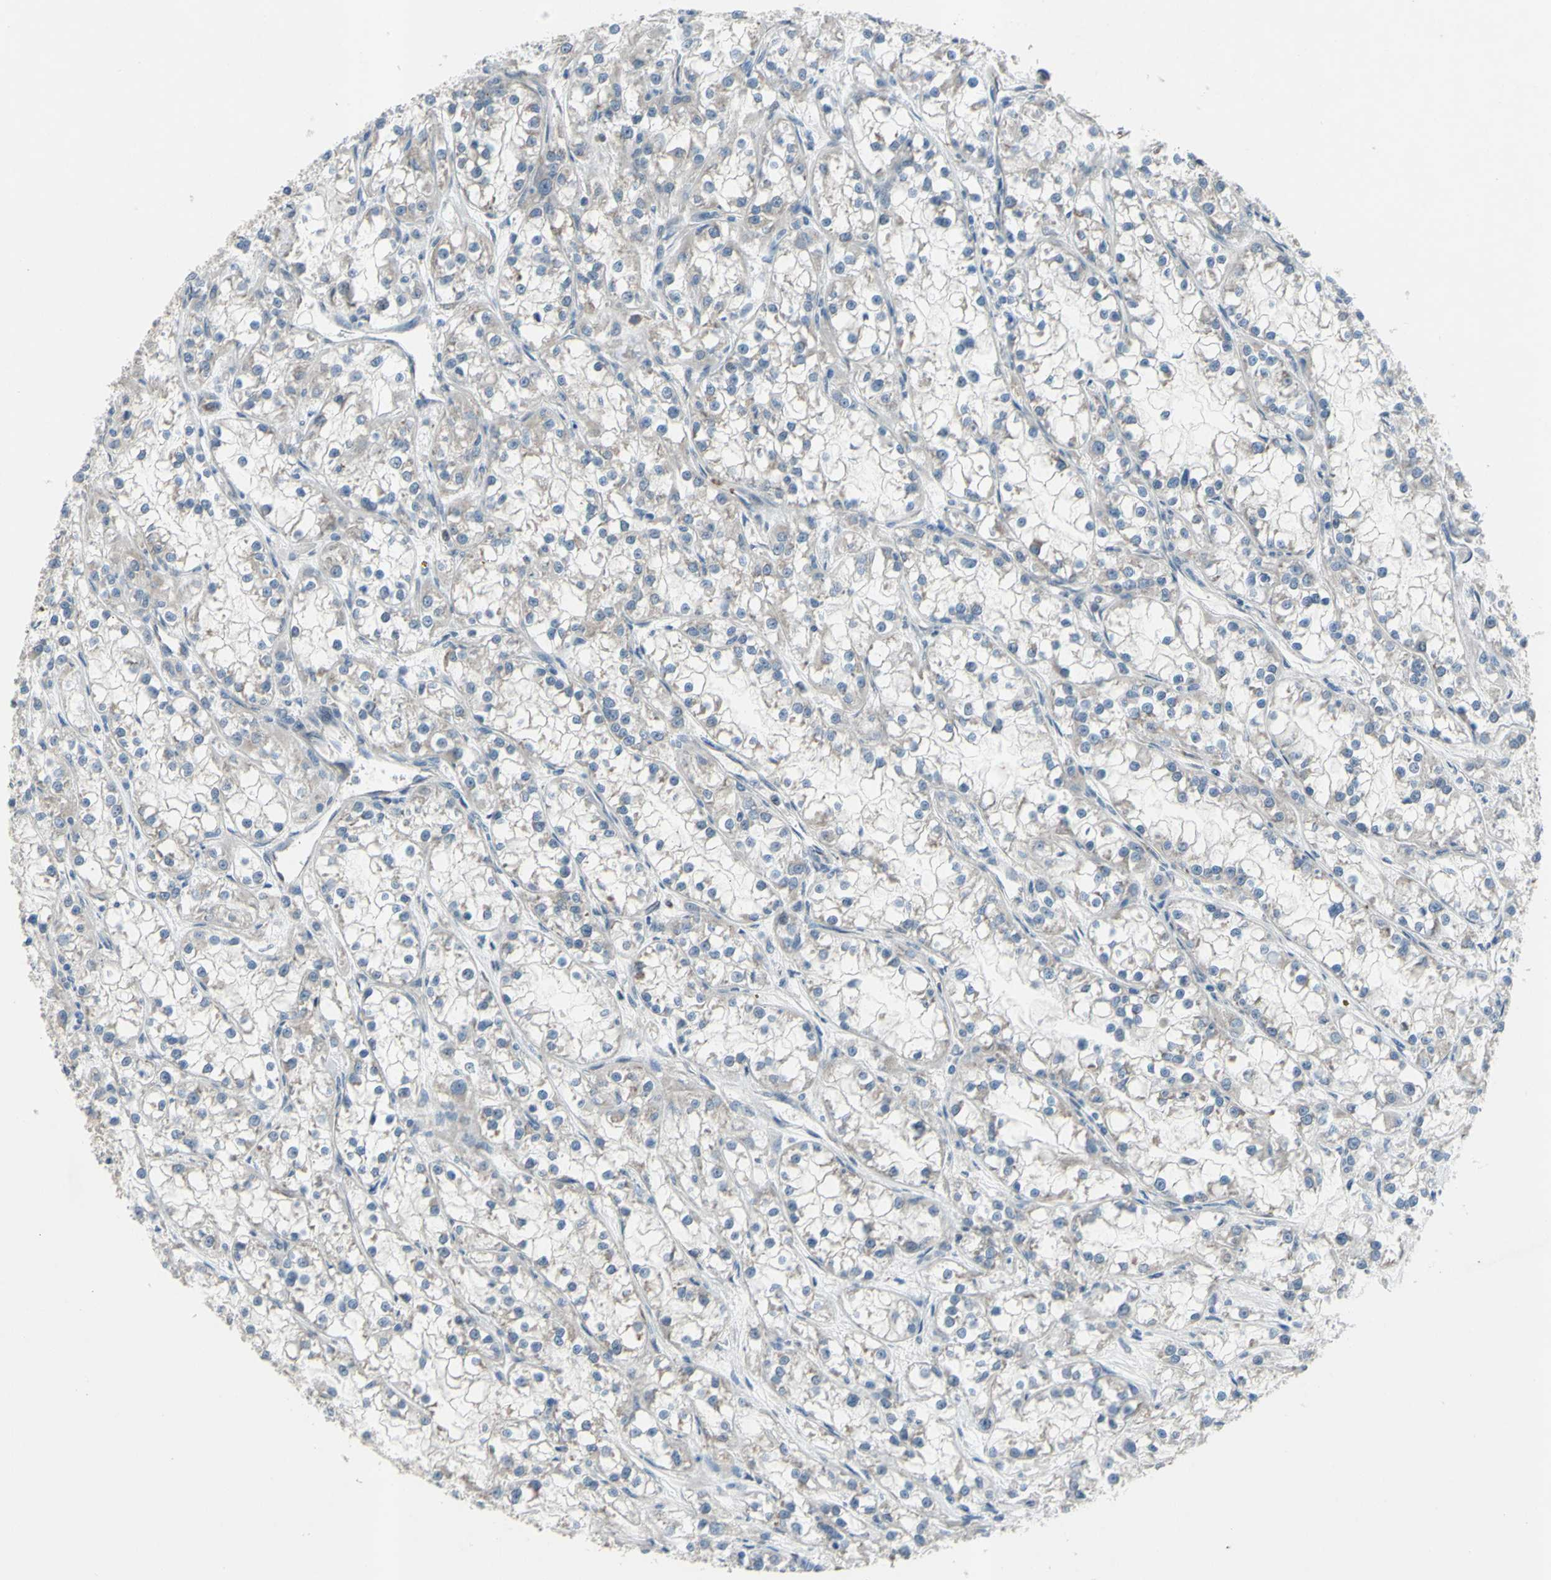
{"staining": {"intensity": "weak", "quantity": ">75%", "location": "cytoplasmic/membranous"}, "tissue": "renal cancer", "cell_type": "Tumor cells", "image_type": "cancer", "snomed": [{"axis": "morphology", "description": "Adenocarcinoma, NOS"}, {"axis": "topography", "description": "Kidney"}], "caption": "Tumor cells demonstrate weak cytoplasmic/membranous expression in approximately >75% of cells in renal cancer (adenocarcinoma).", "gene": "GRAMD2B", "patient": {"sex": "female", "age": 52}}